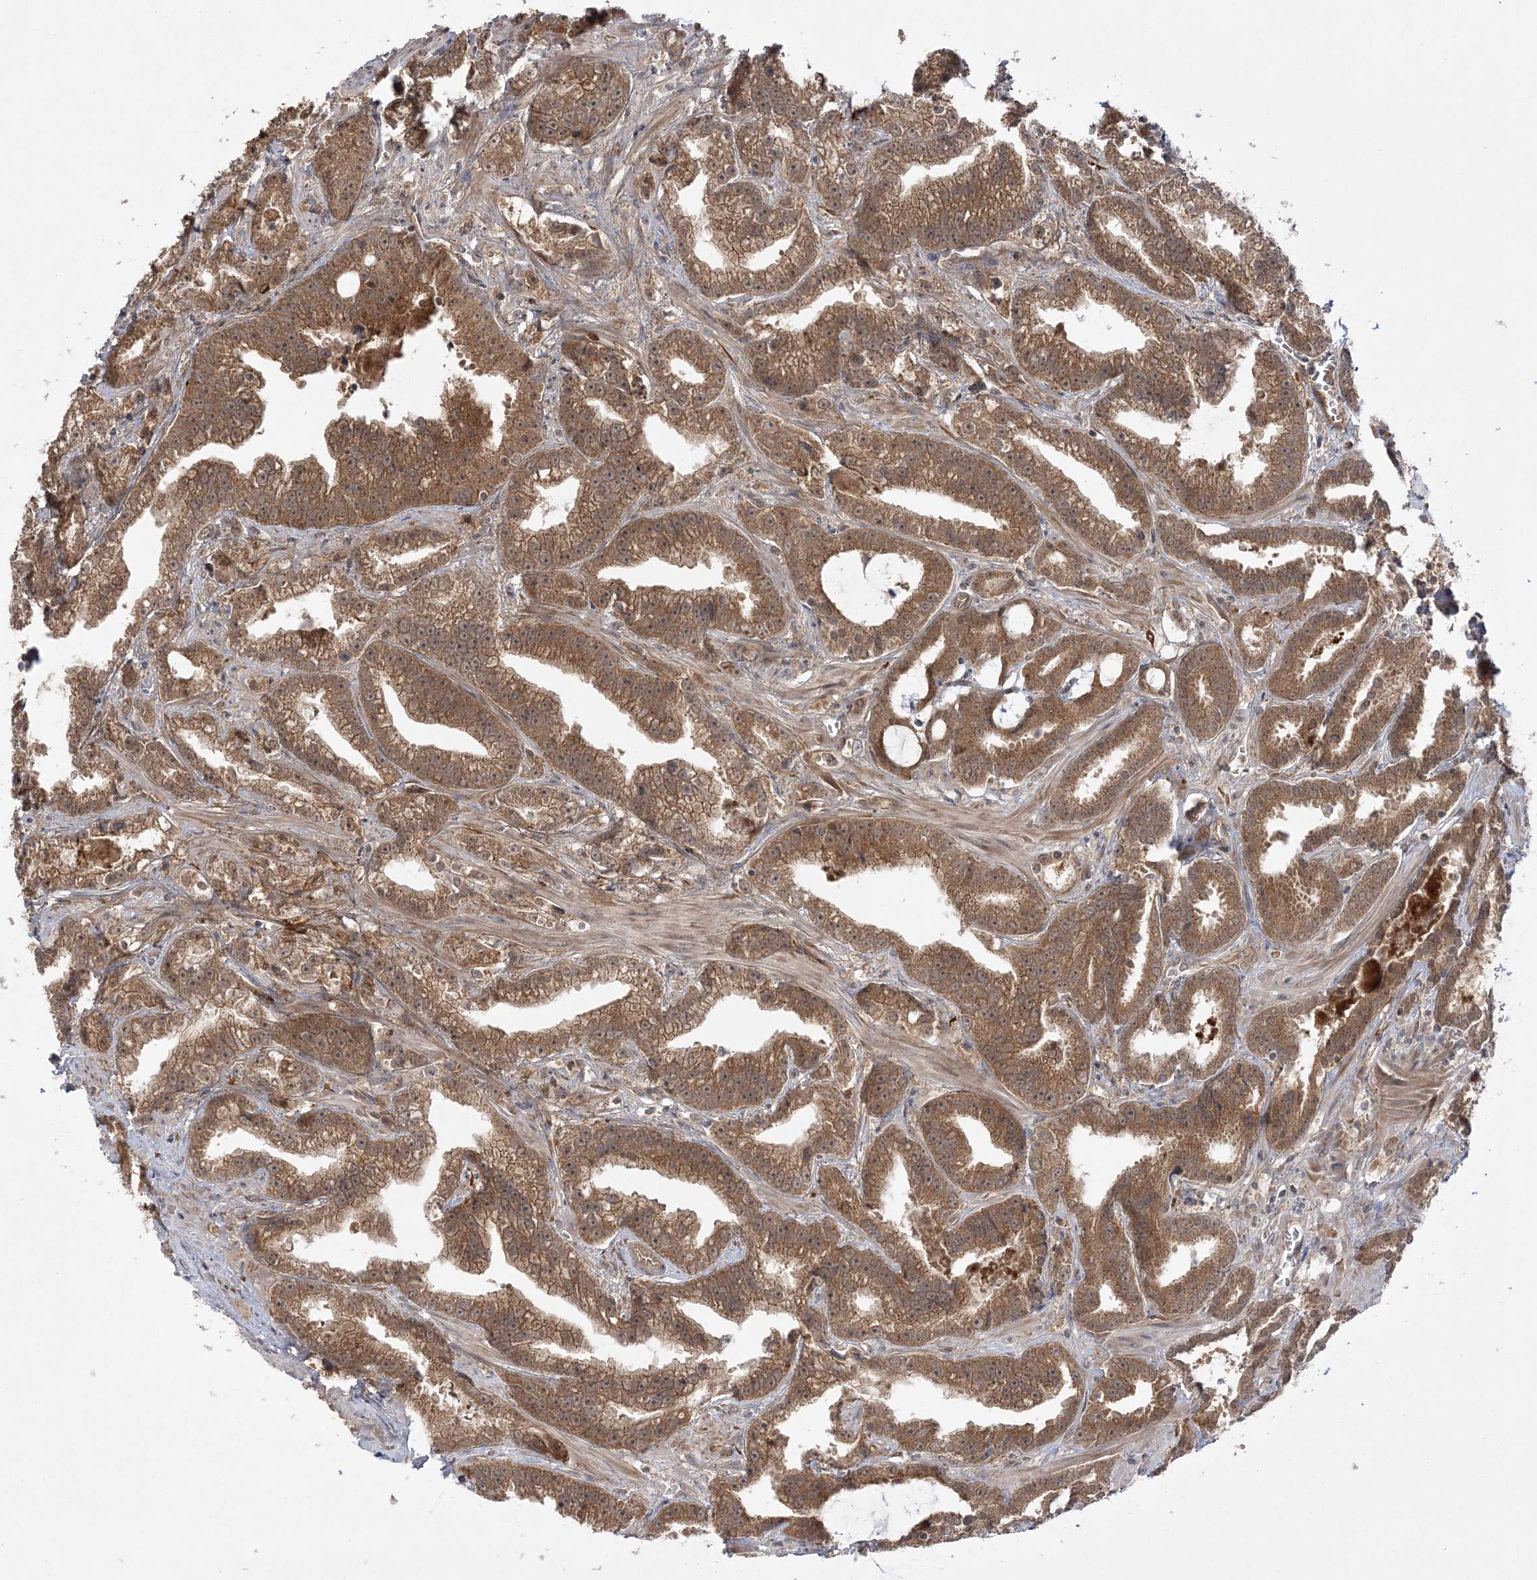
{"staining": {"intensity": "moderate", "quantity": ">75%", "location": "cytoplasmic/membranous"}, "tissue": "prostate cancer", "cell_type": "Tumor cells", "image_type": "cancer", "snomed": [{"axis": "morphology", "description": "Adenocarcinoma, High grade"}, {"axis": "topography", "description": "Prostate and seminal vesicle, NOS"}], "caption": "Prostate cancer stained with a protein marker demonstrates moderate staining in tumor cells.", "gene": "MMADHC", "patient": {"sex": "male", "age": 67}}